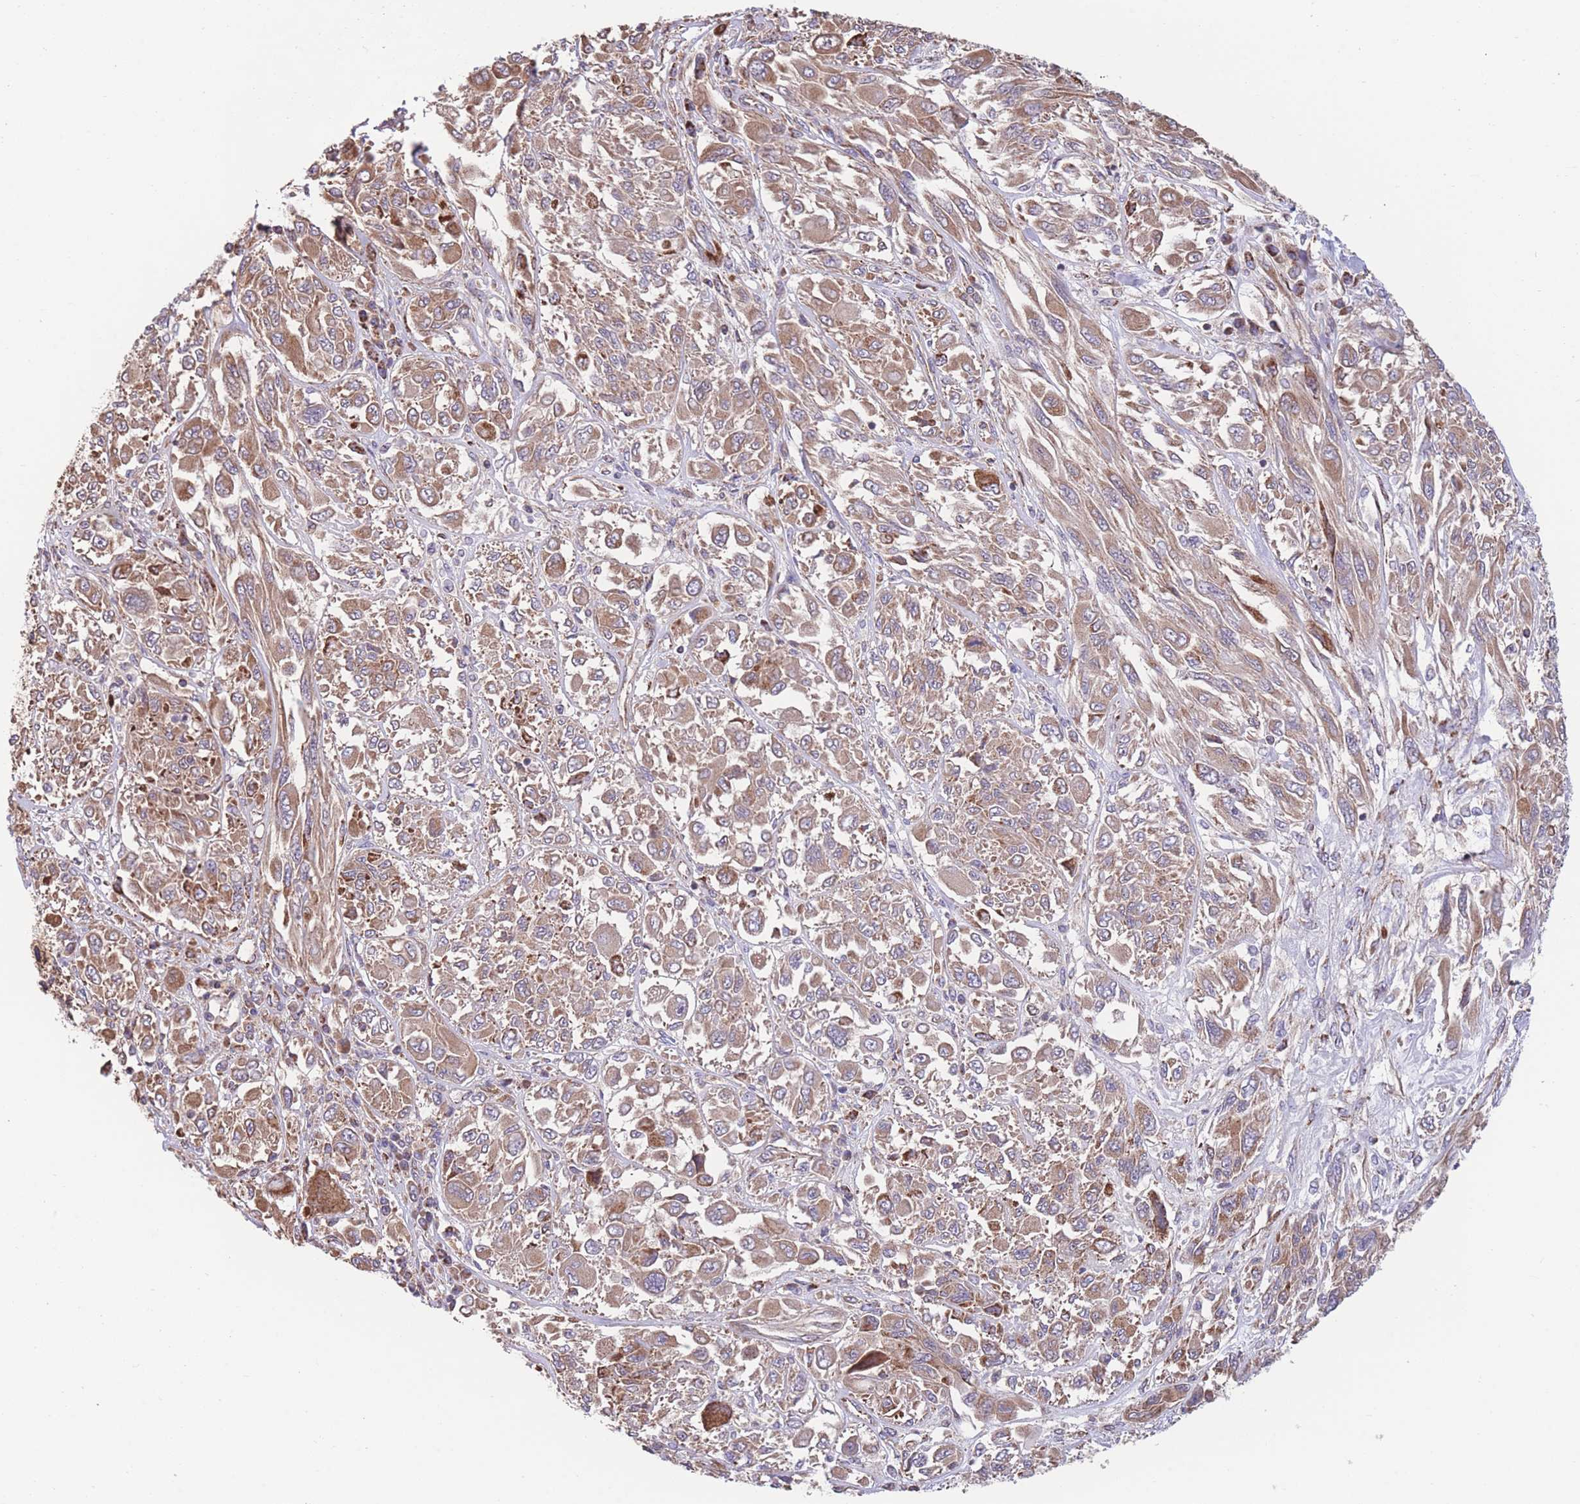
{"staining": {"intensity": "moderate", "quantity": ">75%", "location": "cytoplasmic/membranous"}, "tissue": "melanoma", "cell_type": "Tumor cells", "image_type": "cancer", "snomed": [{"axis": "morphology", "description": "Malignant melanoma, NOS"}, {"axis": "topography", "description": "Skin"}], "caption": "Malignant melanoma stained with DAB (3,3'-diaminobenzidine) IHC shows medium levels of moderate cytoplasmic/membranous expression in about >75% of tumor cells.", "gene": "FKBP8", "patient": {"sex": "female", "age": 91}}